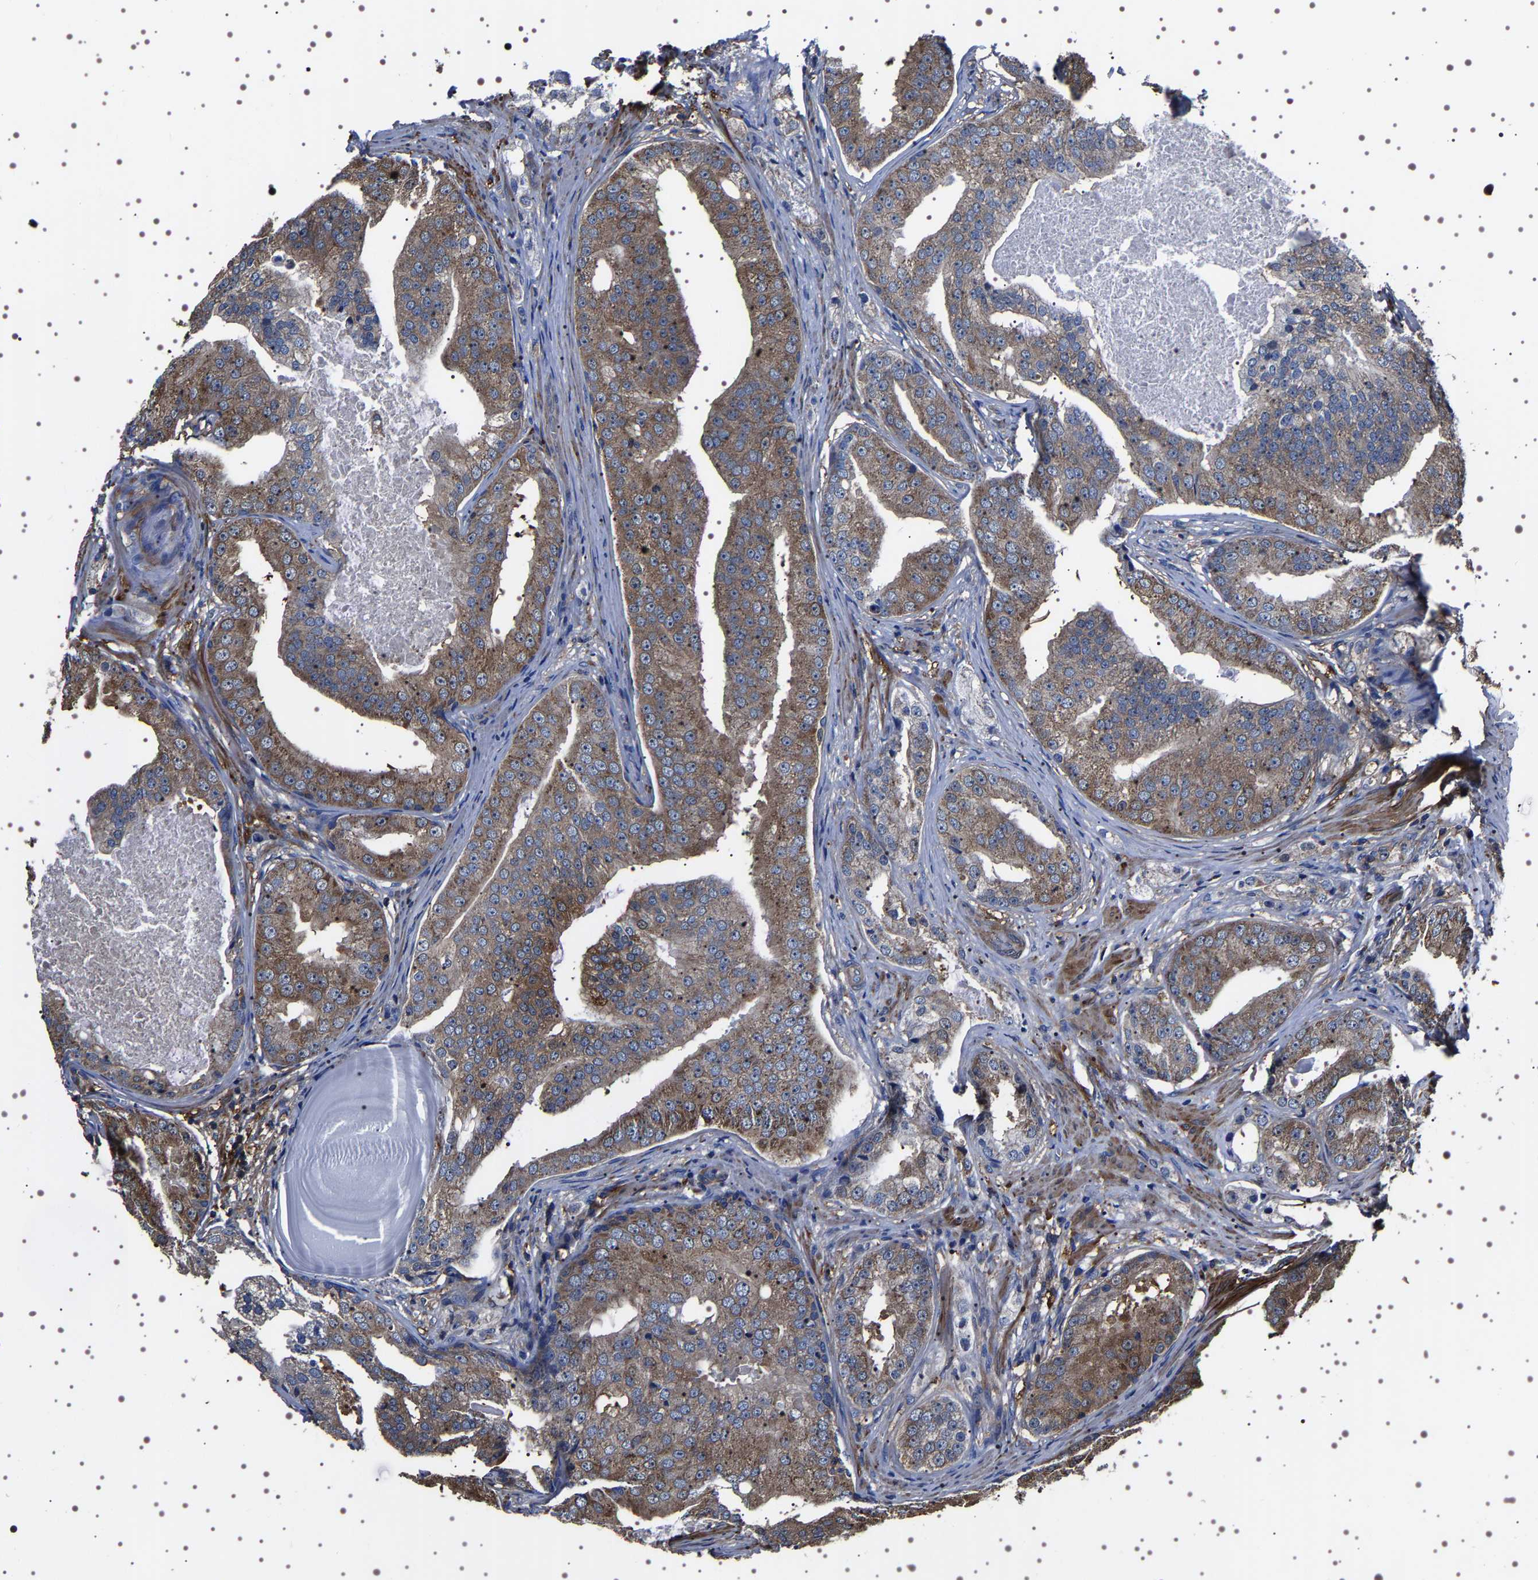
{"staining": {"intensity": "moderate", "quantity": ">75%", "location": "cytoplasmic/membranous"}, "tissue": "prostate cancer", "cell_type": "Tumor cells", "image_type": "cancer", "snomed": [{"axis": "morphology", "description": "Adenocarcinoma, High grade"}, {"axis": "topography", "description": "Prostate"}], "caption": "Human high-grade adenocarcinoma (prostate) stained for a protein (brown) demonstrates moderate cytoplasmic/membranous positive staining in approximately >75% of tumor cells.", "gene": "WDR1", "patient": {"sex": "male", "age": 68}}